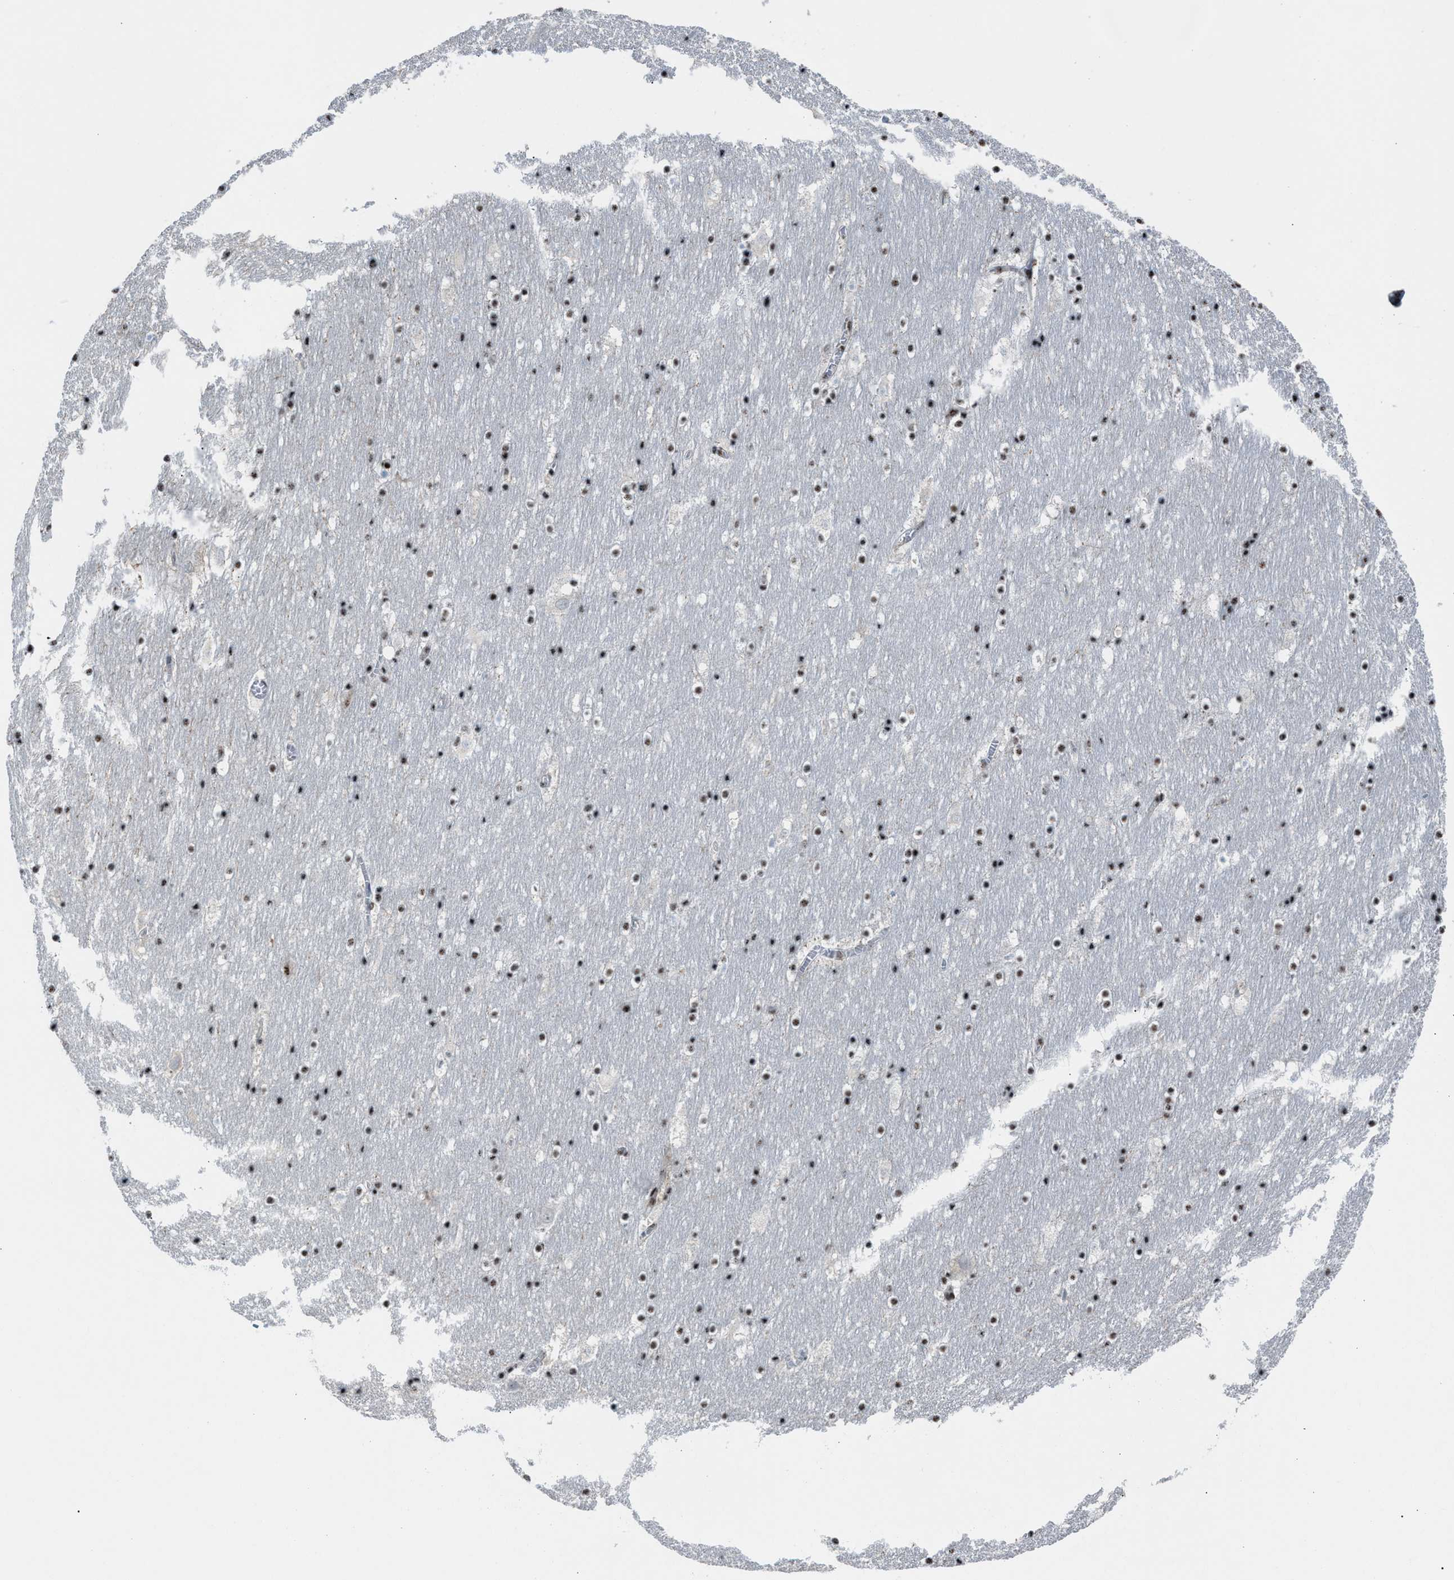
{"staining": {"intensity": "moderate", "quantity": "25%-75%", "location": "nuclear"}, "tissue": "hippocampus", "cell_type": "Glial cells", "image_type": "normal", "snomed": [{"axis": "morphology", "description": "Normal tissue, NOS"}, {"axis": "topography", "description": "Hippocampus"}], "caption": "Immunohistochemistry (IHC) of benign hippocampus shows medium levels of moderate nuclear expression in about 25%-75% of glial cells.", "gene": "CENPP", "patient": {"sex": "male", "age": 45}}